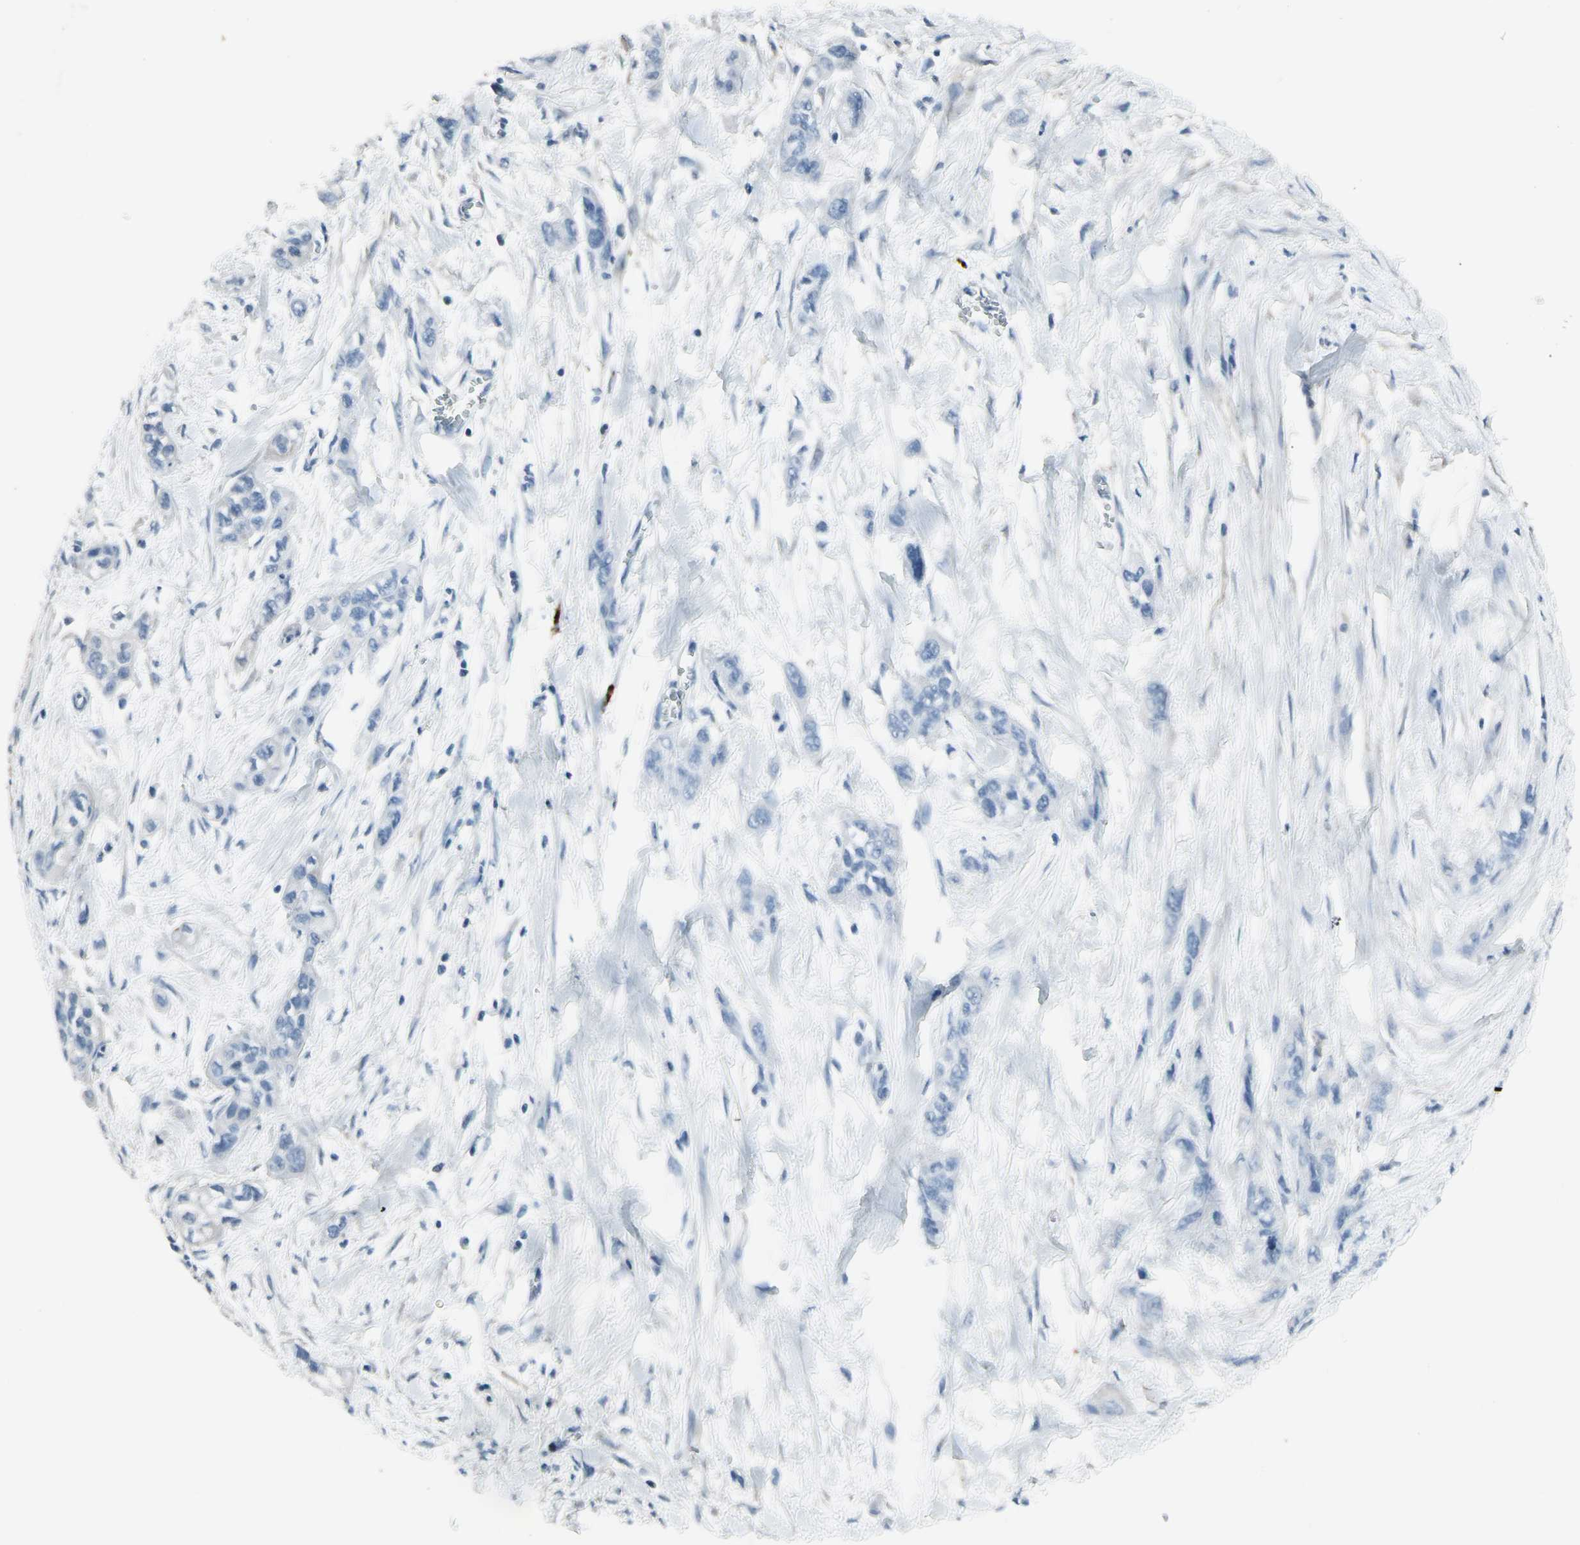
{"staining": {"intensity": "negative", "quantity": "none", "location": "none"}, "tissue": "pancreatic cancer", "cell_type": "Tumor cells", "image_type": "cancer", "snomed": [{"axis": "morphology", "description": "Adenocarcinoma, NOS"}, {"axis": "topography", "description": "Pancreas"}], "caption": "Tumor cells are negative for protein expression in human pancreatic adenocarcinoma.", "gene": "PIGR", "patient": {"sex": "male", "age": 74}}